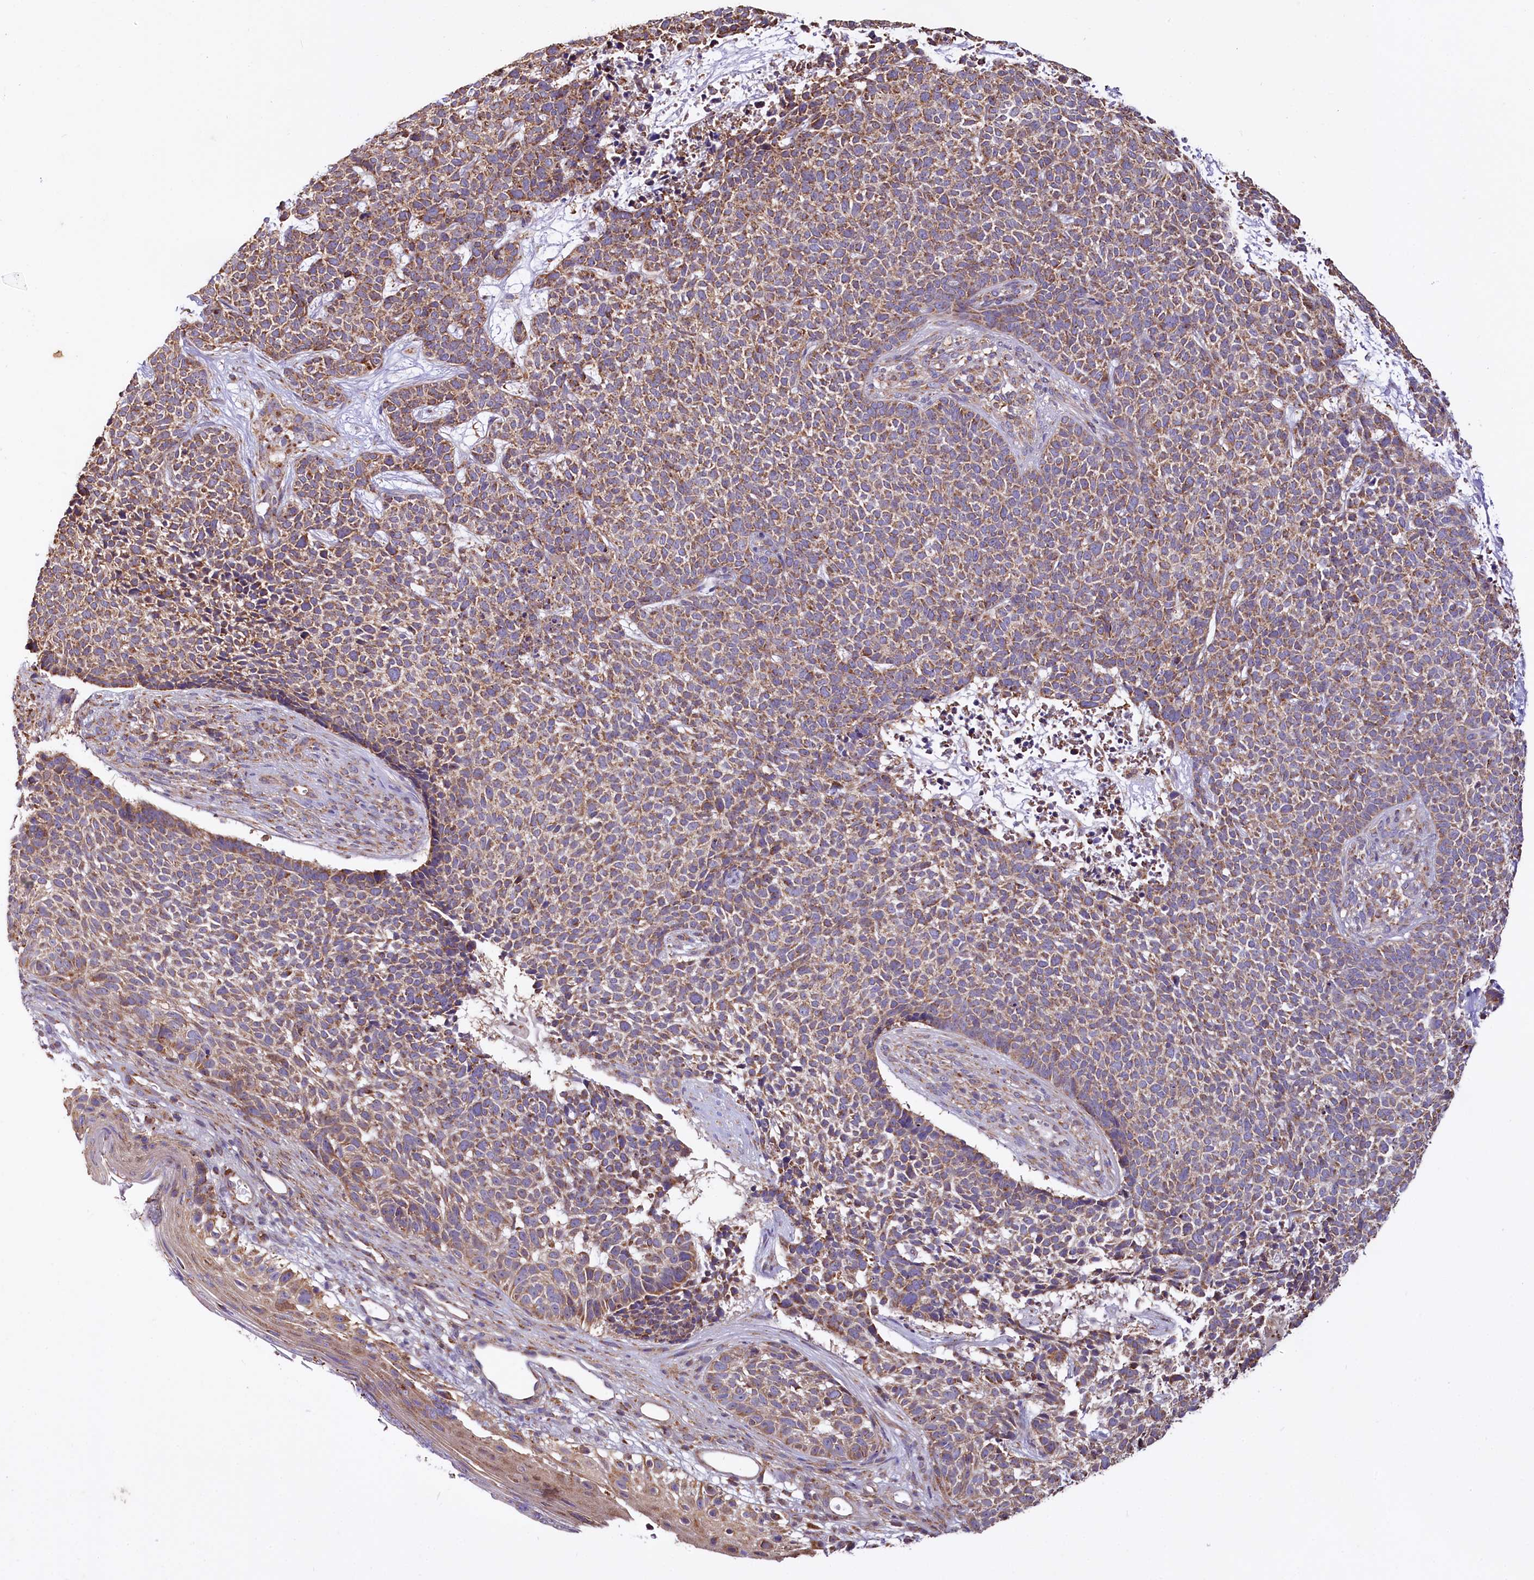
{"staining": {"intensity": "moderate", "quantity": ">75%", "location": "cytoplasmic/membranous"}, "tissue": "skin cancer", "cell_type": "Tumor cells", "image_type": "cancer", "snomed": [{"axis": "morphology", "description": "Basal cell carcinoma"}, {"axis": "topography", "description": "Skin"}], "caption": "DAB (3,3'-diaminobenzidine) immunohistochemical staining of human basal cell carcinoma (skin) exhibits moderate cytoplasmic/membranous protein expression in approximately >75% of tumor cells. Nuclei are stained in blue.", "gene": "NUDT15", "patient": {"sex": "female", "age": 84}}